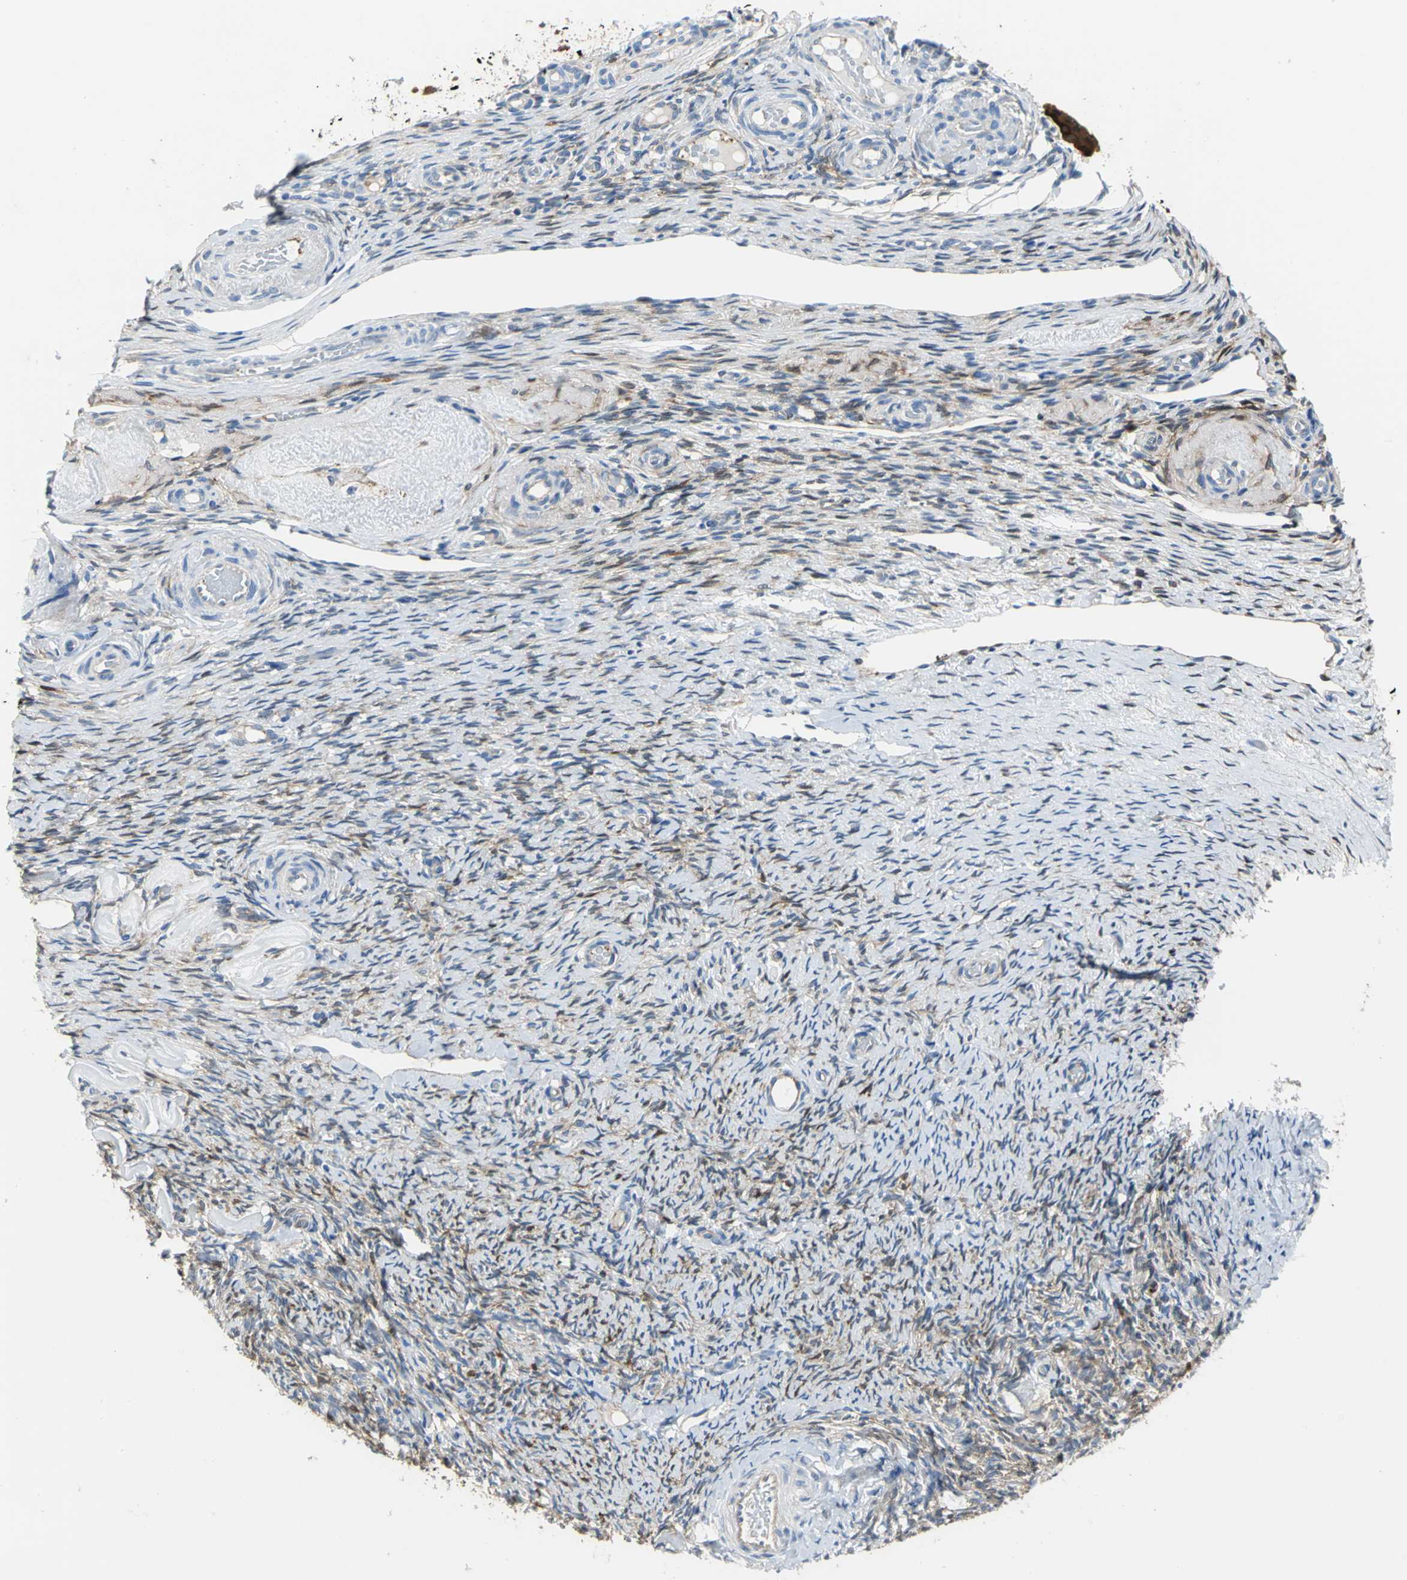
{"staining": {"intensity": "moderate", "quantity": "25%-75%", "location": "cytoplasmic/membranous,nuclear"}, "tissue": "ovary", "cell_type": "Ovarian stroma cells", "image_type": "normal", "snomed": [{"axis": "morphology", "description": "Normal tissue, NOS"}, {"axis": "topography", "description": "Ovary"}], "caption": "An IHC image of normal tissue is shown. Protein staining in brown highlights moderate cytoplasmic/membranous,nuclear positivity in ovary within ovarian stroma cells.", "gene": "ENSG00000285130", "patient": {"sex": "female", "age": 60}}